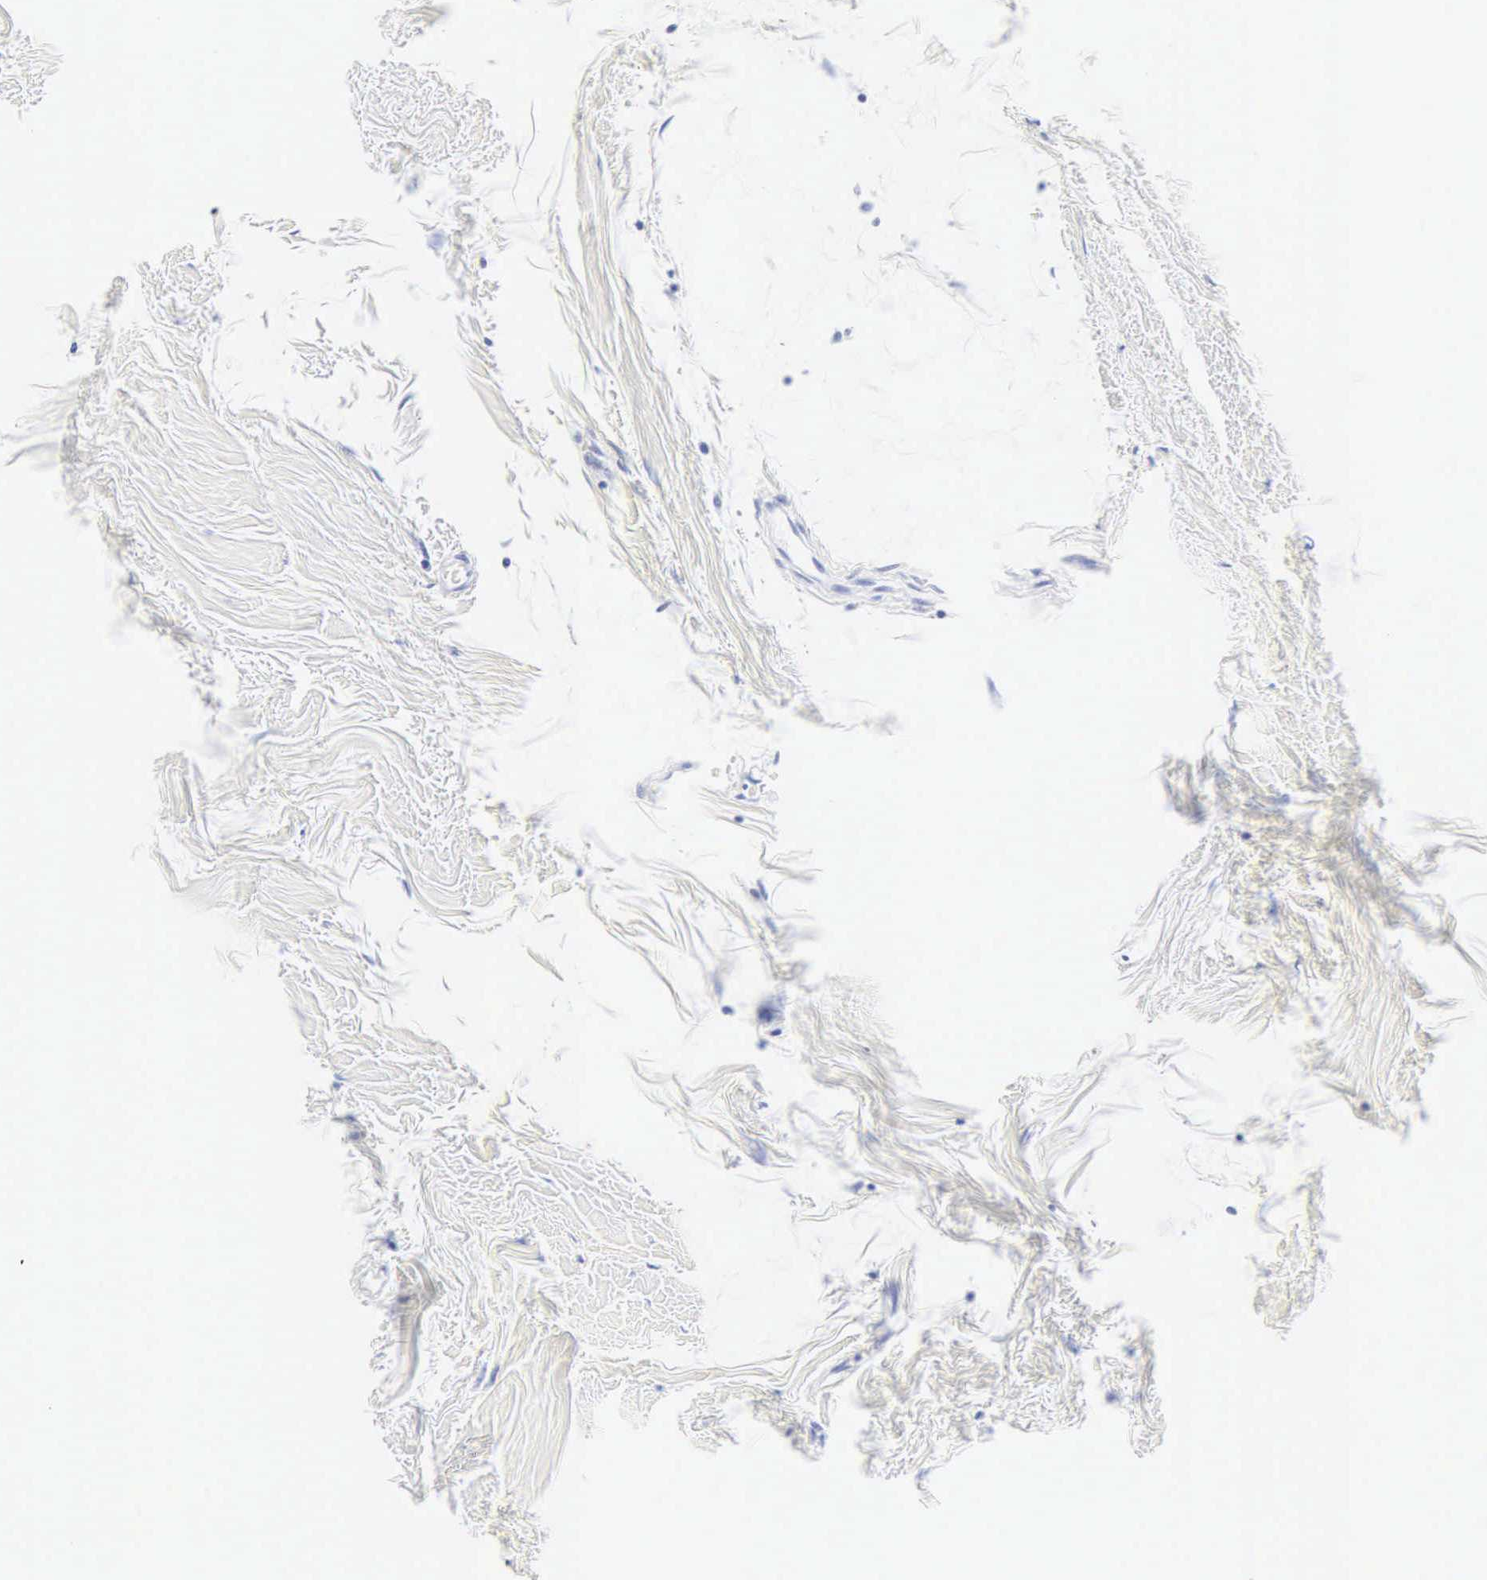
{"staining": {"intensity": "negative", "quantity": "none", "location": "none"}, "tissue": "breast cancer", "cell_type": "Tumor cells", "image_type": "cancer", "snomed": [{"axis": "morphology", "description": "Duct carcinoma"}, {"axis": "topography", "description": "Breast"}], "caption": "Invasive ductal carcinoma (breast) stained for a protein using immunohistochemistry (IHC) exhibits no staining tumor cells.", "gene": "CGB3", "patient": {"sex": "female", "age": 64}}